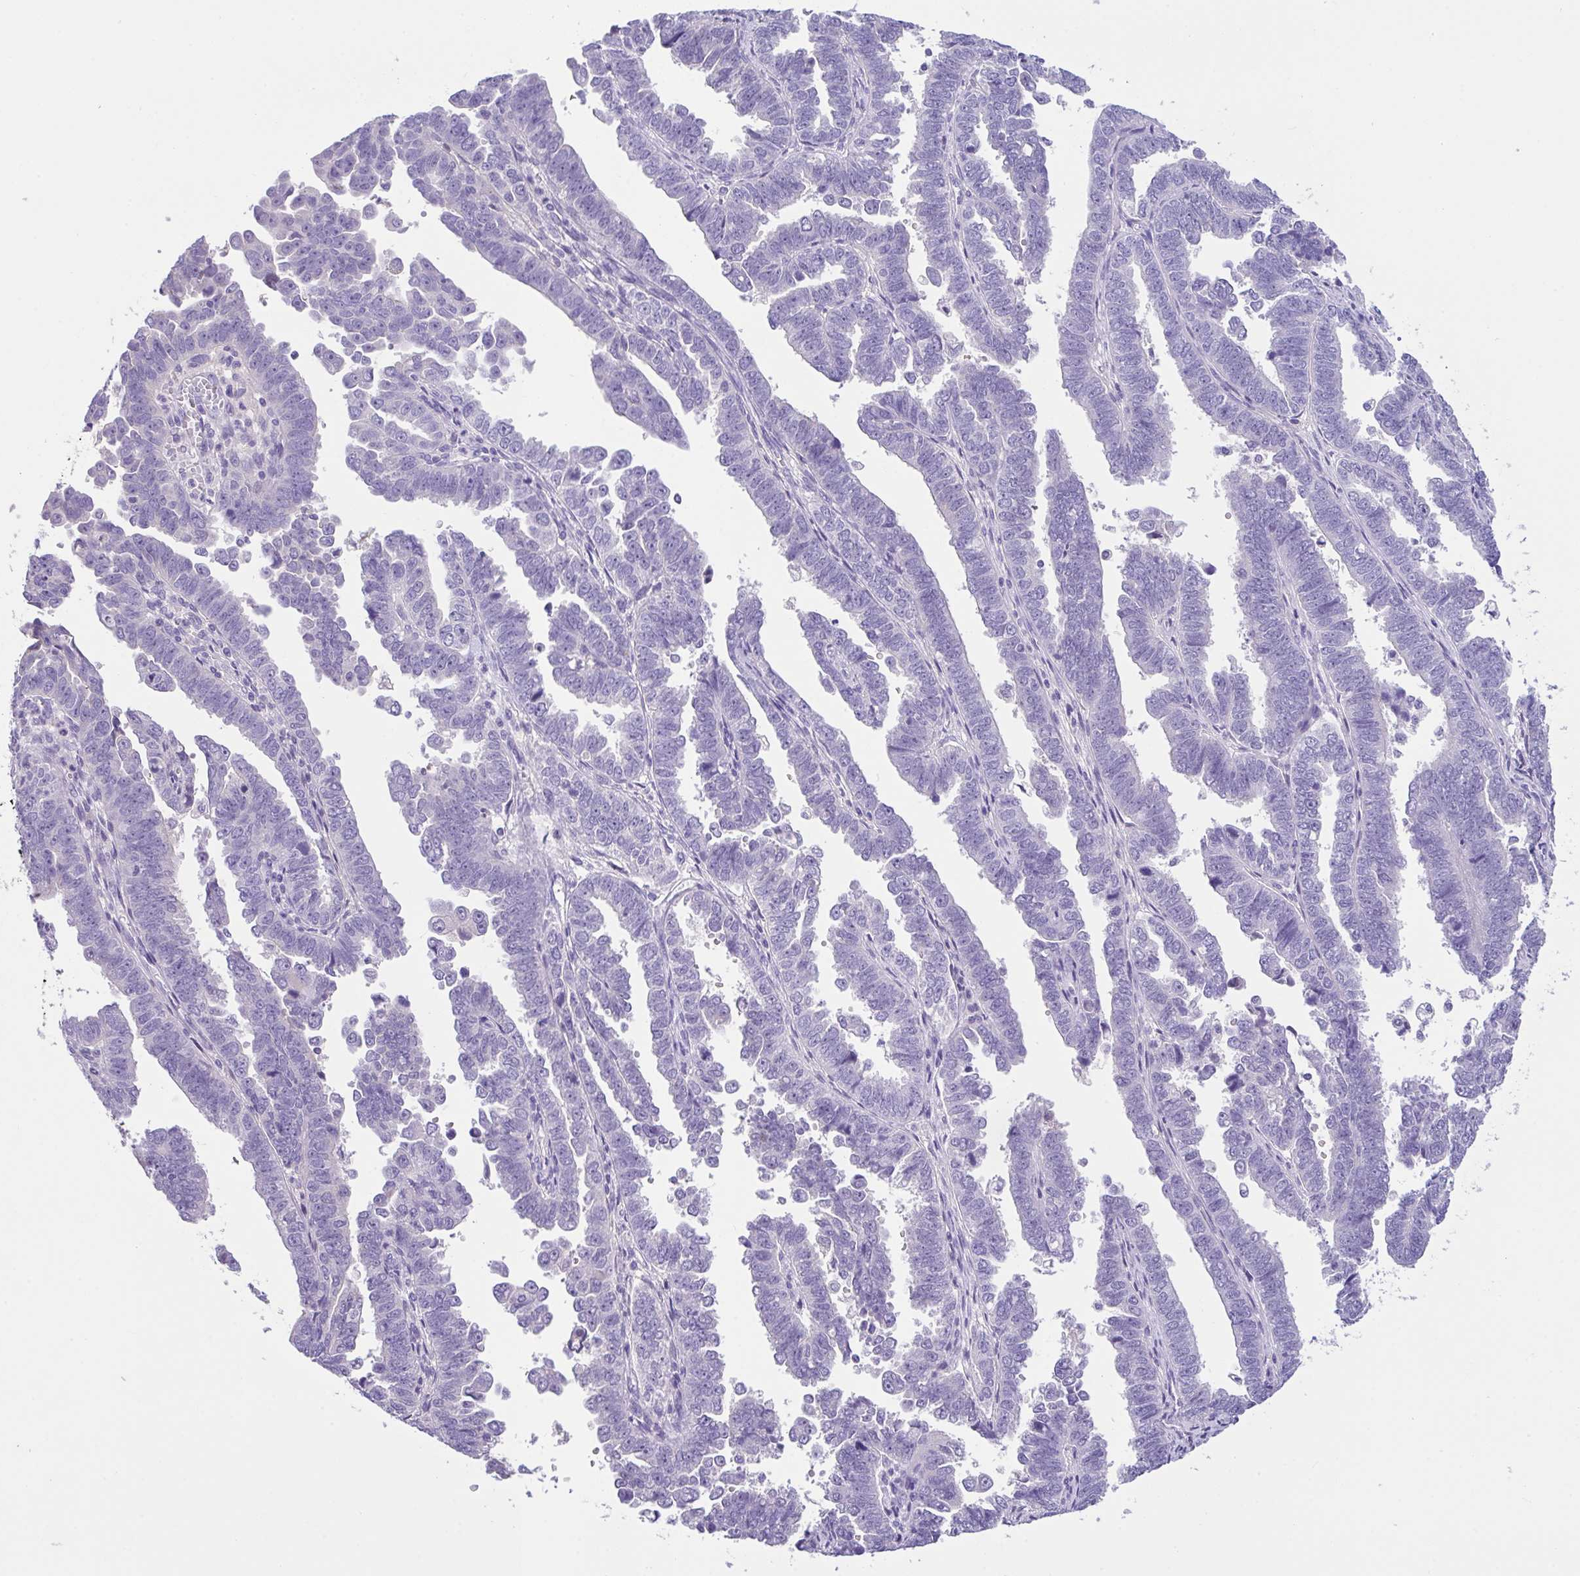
{"staining": {"intensity": "negative", "quantity": "none", "location": "none"}, "tissue": "endometrial cancer", "cell_type": "Tumor cells", "image_type": "cancer", "snomed": [{"axis": "morphology", "description": "Adenocarcinoma, NOS"}, {"axis": "topography", "description": "Endometrium"}], "caption": "Adenocarcinoma (endometrial) was stained to show a protein in brown. There is no significant positivity in tumor cells.", "gene": "FBXL20", "patient": {"sex": "female", "age": 75}}